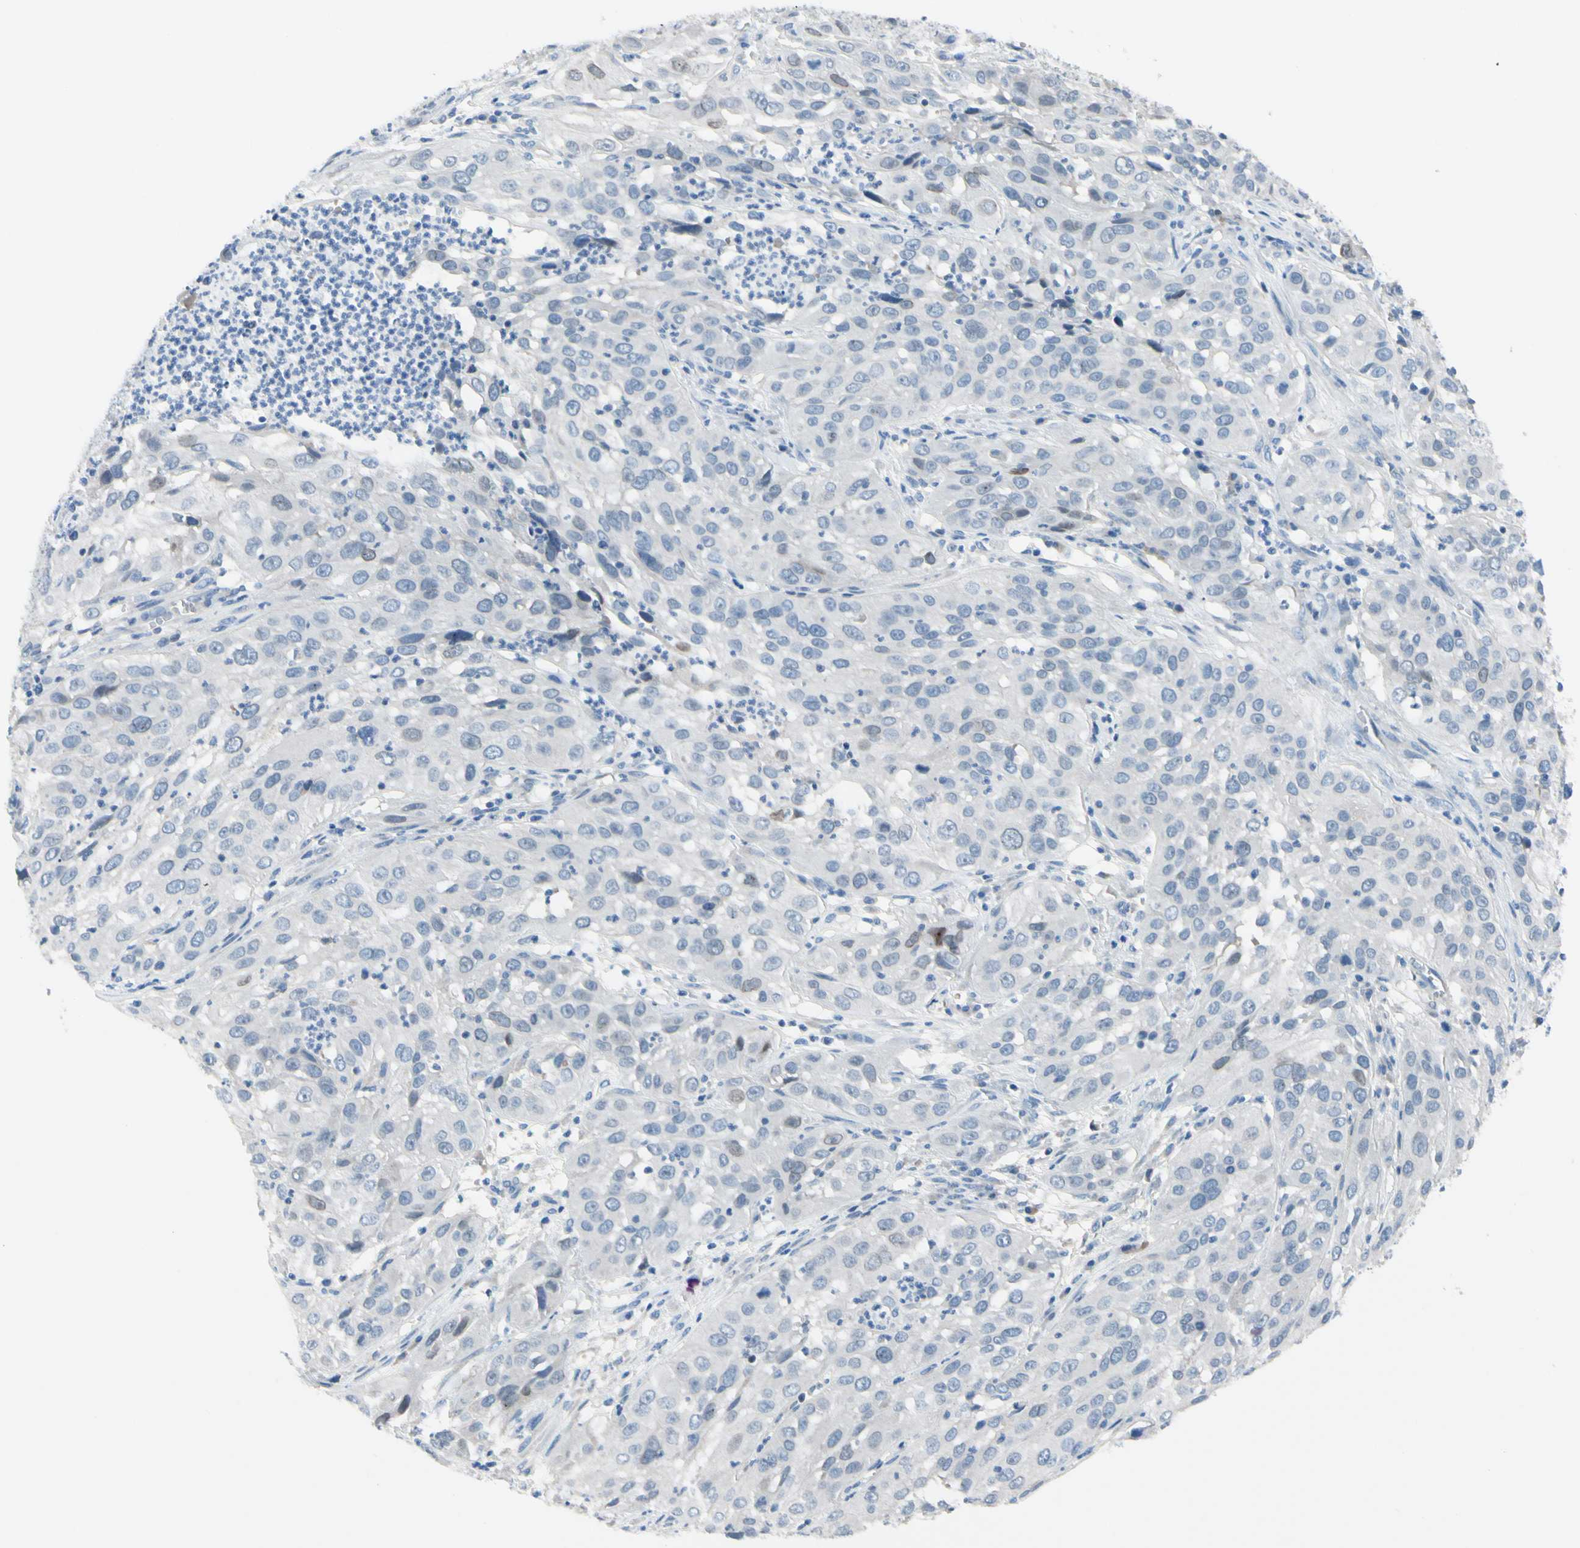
{"staining": {"intensity": "negative", "quantity": "none", "location": "none"}, "tissue": "cervical cancer", "cell_type": "Tumor cells", "image_type": "cancer", "snomed": [{"axis": "morphology", "description": "Squamous cell carcinoma, NOS"}, {"axis": "topography", "description": "Cervix"}], "caption": "A micrograph of human cervical cancer is negative for staining in tumor cells.", "gene": "ZNF132", "patient": {"sex": "female", "age": 32}}